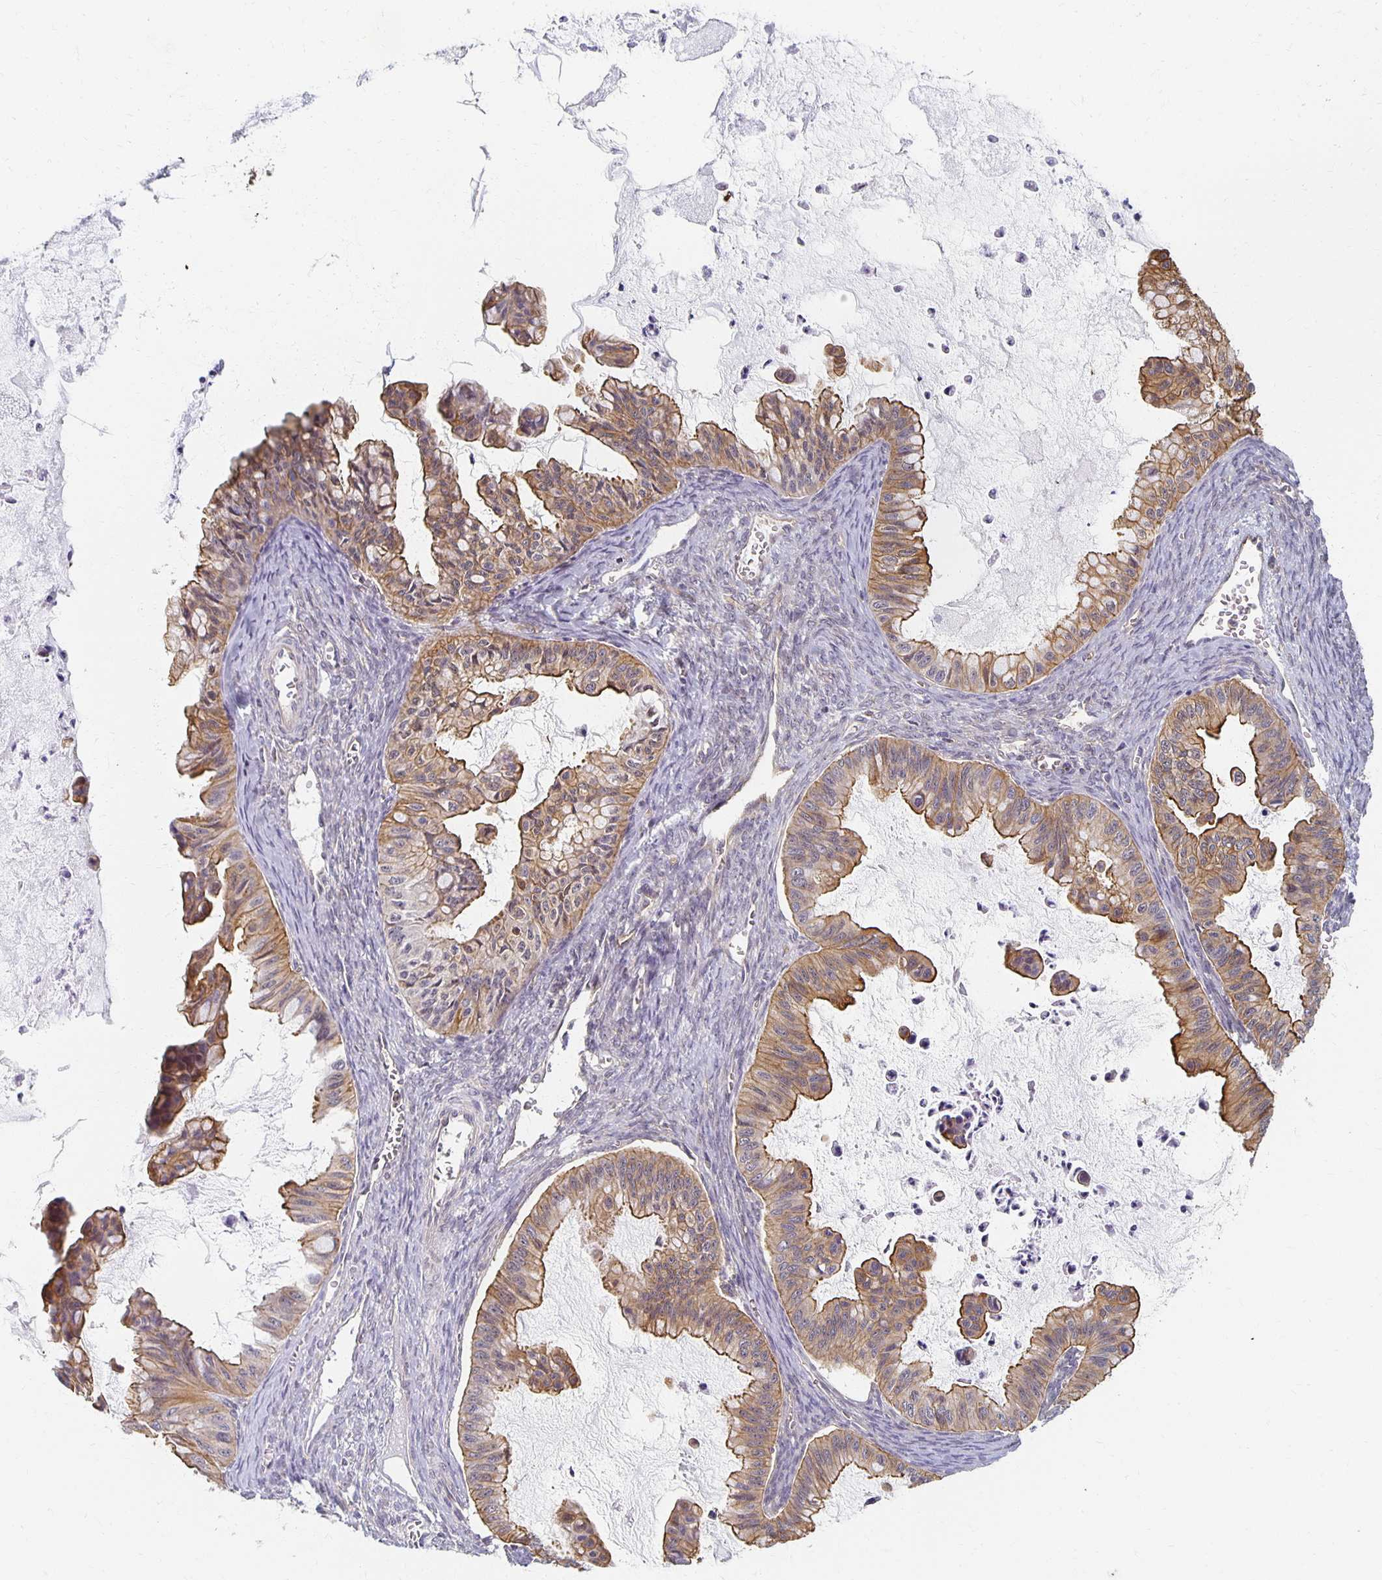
{"staining": {"intensity": "moderate", "quantity": ">75%", "location": "cytoplasmic/membranous"}, "tissue": "ovarian cancer", "cell_type": "Tumor cells", "image_type": "cancer", "snomed": [{"axis": "morphology", "description": "Cystadenocarcinoma, mucinous, NOS"}, {"axis": "topography", "description": "Ovary"}], "caption": "Protein expression analysis of ovarian cancer demonstrates moderate cytoplasmic/membranous staining in about >75% of tumor cells. Using DAB (brown) and hematoxylin (blue) stains, captured at high magnification using brightfield microscopy.", "gene": "SORL1", "patient": {"sex": "female", "age": 72}}